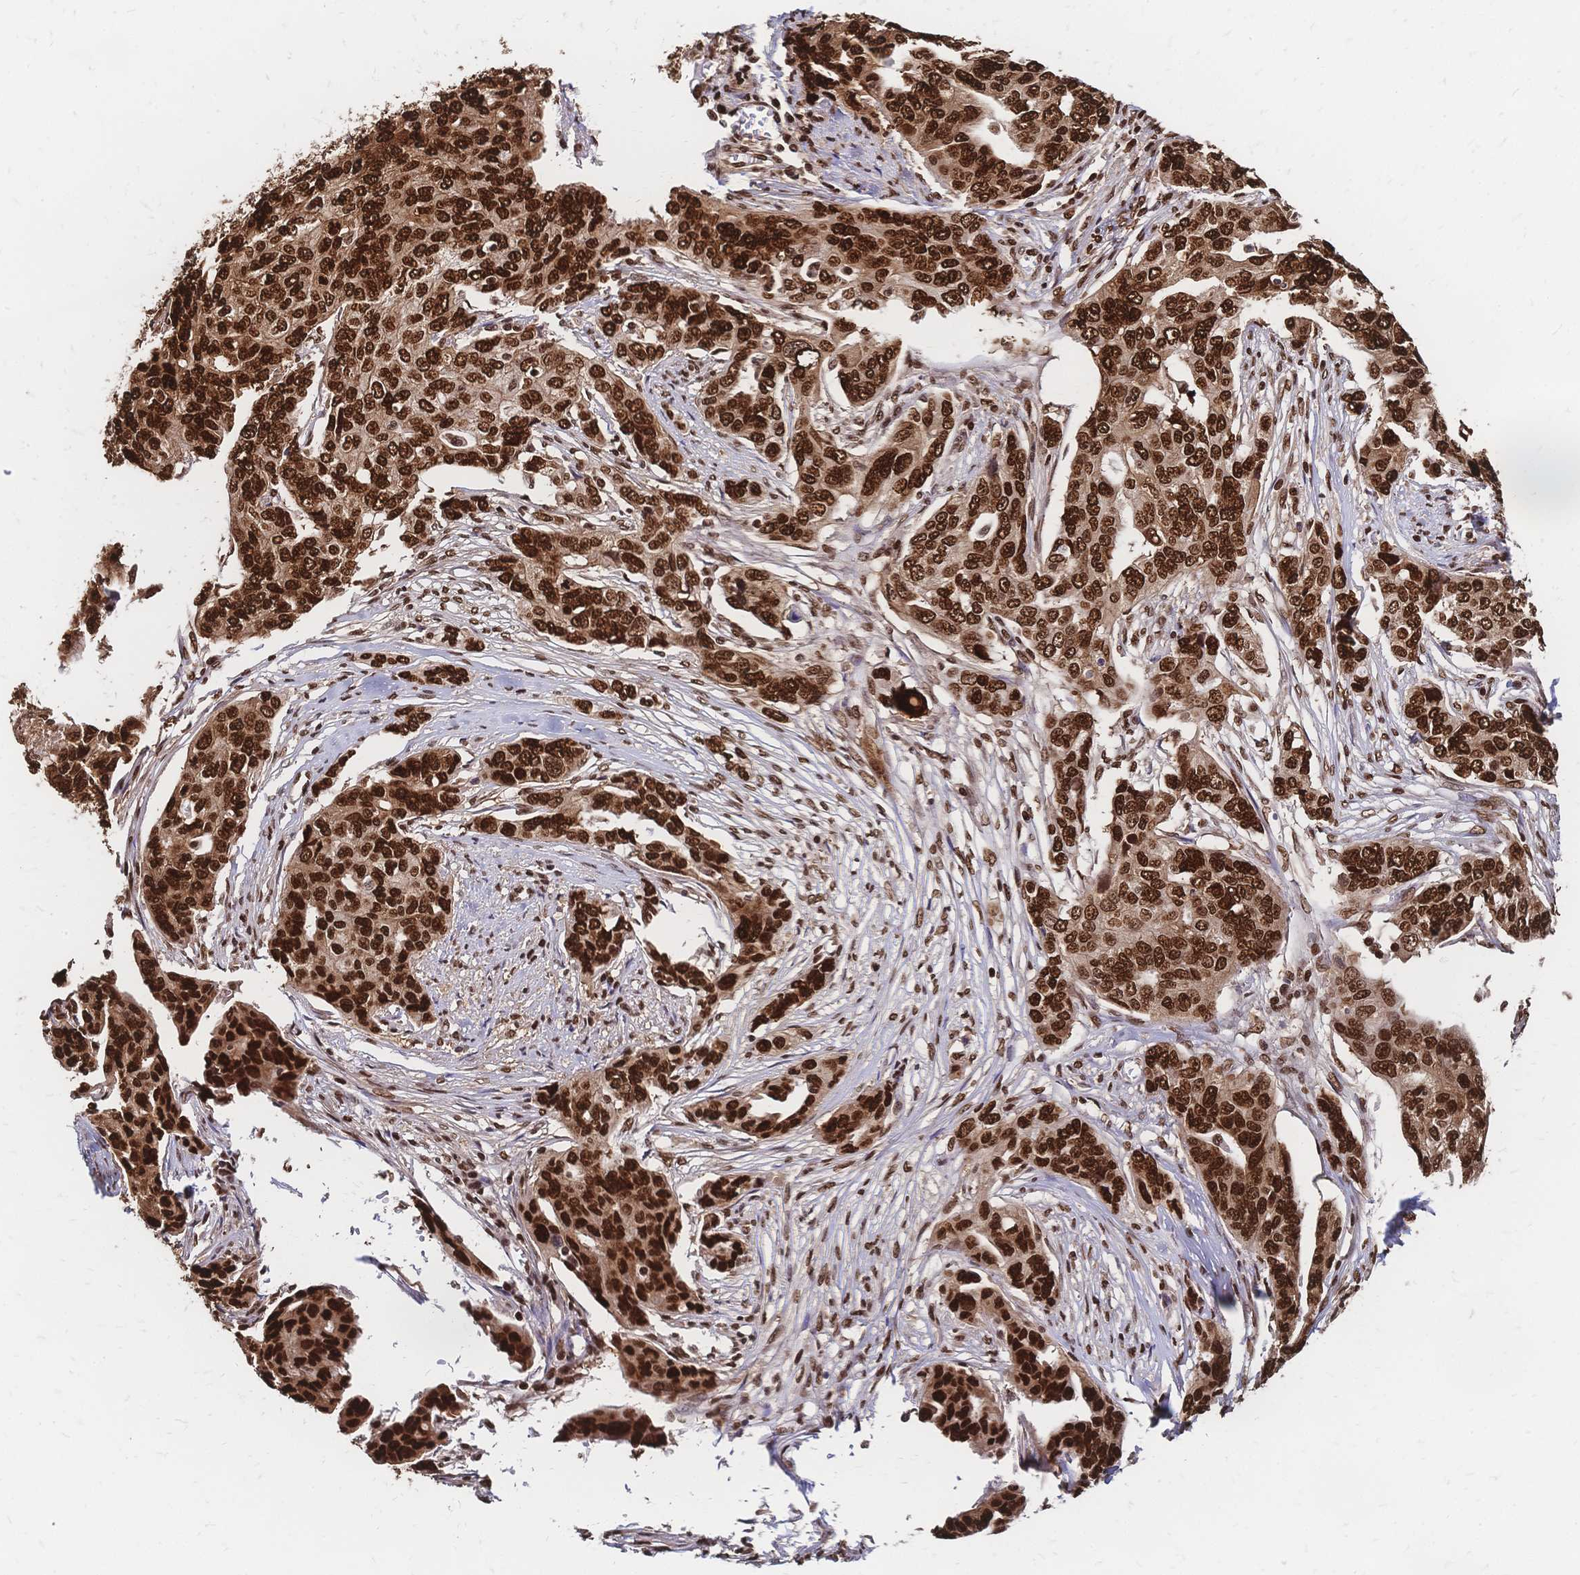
{"staining": {"intensity": "strong", "quantity": ">75%", "location": "nuclear"}, "tissue": "ovarian cancer", "cell_type": "Tumor cells", "image_type": "cancer", "snomed": [{"axis": "morphology", "description": "Carcinoma, endometroid"}, {"axis": "topography", "description": "Ovary"}], "caption": "Endometroid carcinoma (ovarian) stained for a protein (brown) reveals strong nuclear positive positivity in about >75% of tumor cells.", "gene": "HDGF", "patient": {"sex": "female", "age": 70}}